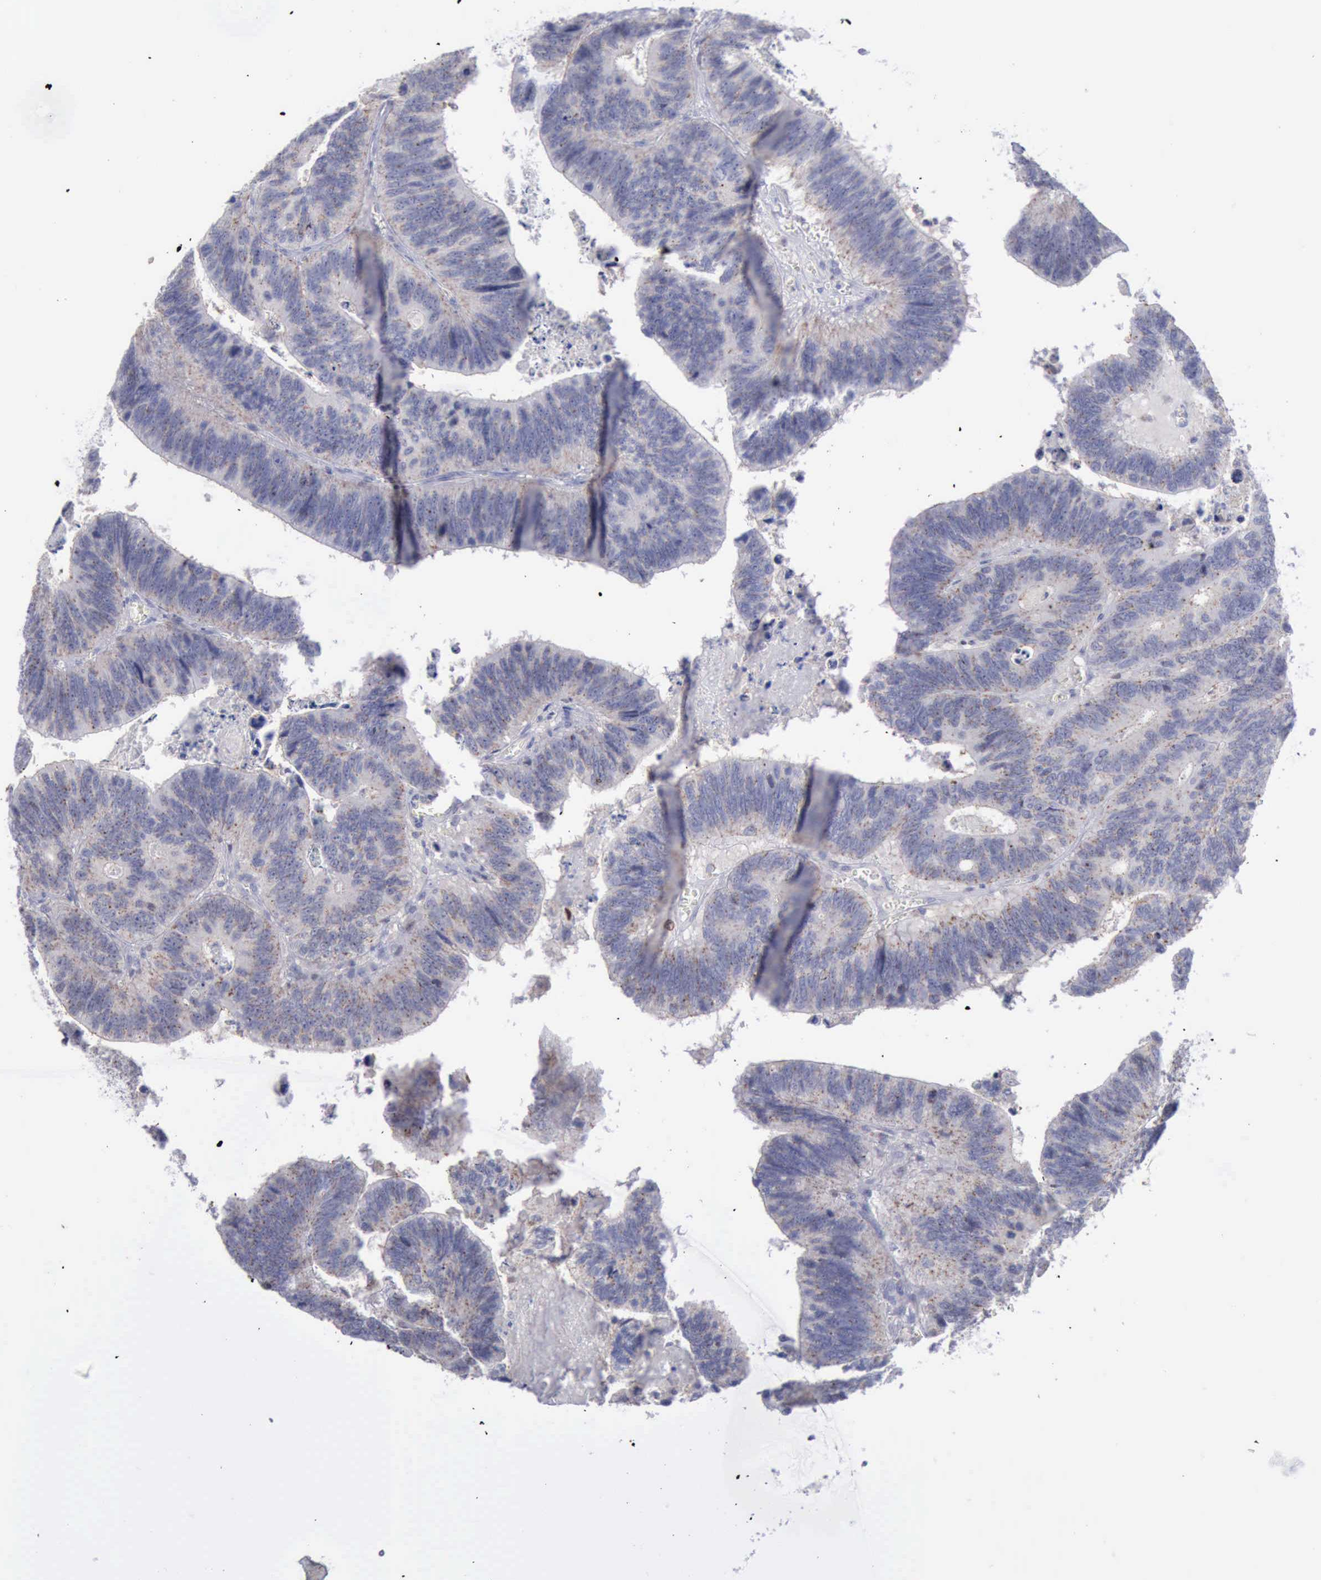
{"staining": {"intensity": "weak", "quantity": ">75%", "location": "cytoplasmic/membranous"}, "tissue": "colorectal cancer", "cell_type": "Tumor cells", "image_type": "cancer", "snomed": [{"axis": "morphology", "description": "Adenocarcinoma, NOS"}, {"axis": "topography", "description": "Colon"}], "caption": "Immunohistochemical staining of human colorectal cancer (adenocarcinoma) displays low levels of weak cytoplasmic/membranous staining in about >75% of tumor cells.", "gene": "SATB2", "patient": {"sex": "male", "age": 72}}